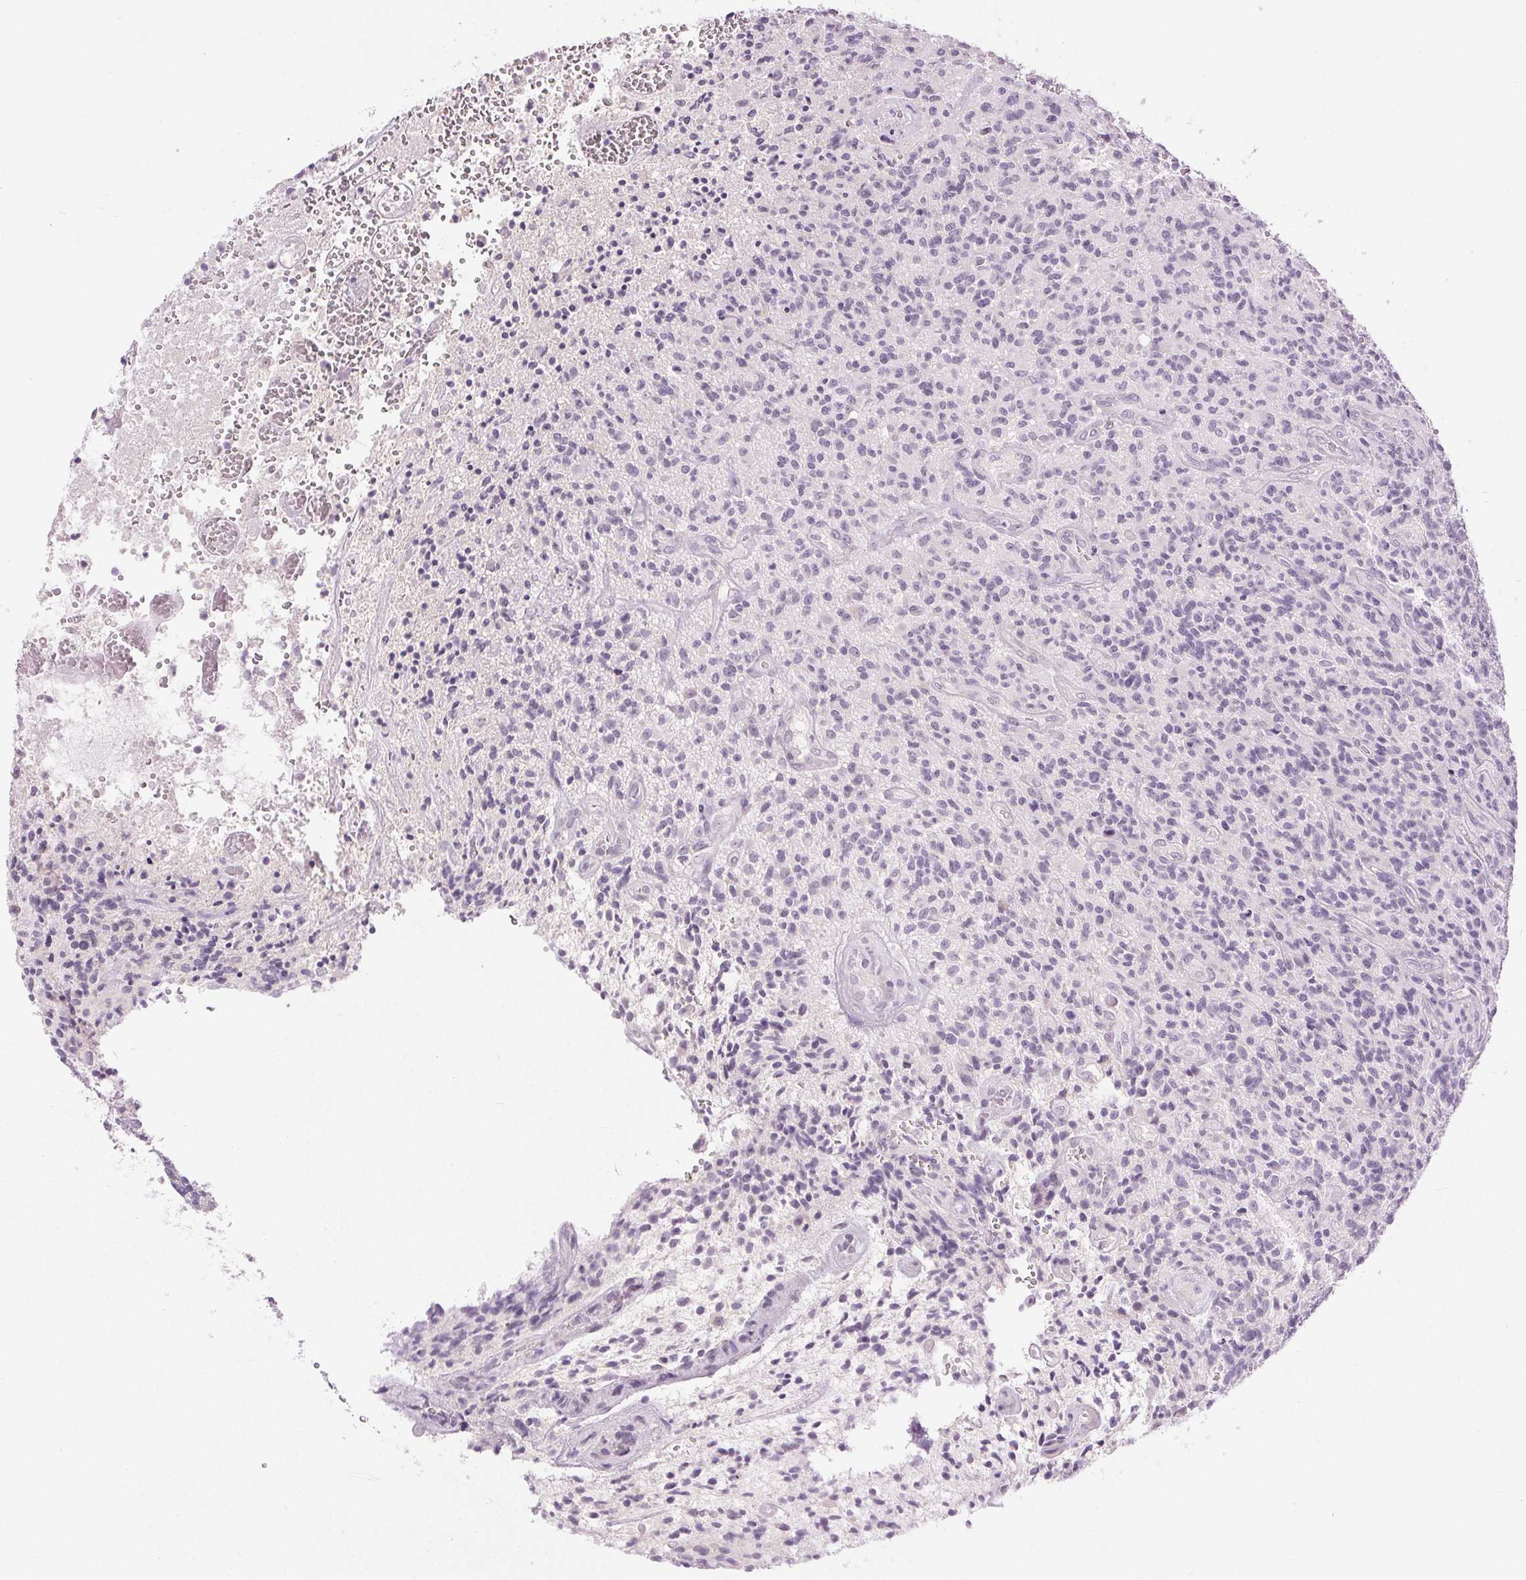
{"staining": {"intensity": "negative", "quantity": "none", "location": "none"}, "tissue": "glioma", "cell_type": "Tumor cells", "image_type": "cancer", "snomed": [{"axis": "morphology", "description": "Glioma, malignant, High grade"}, {"axis": "topography", "description": "Brain"}], "caption": "A high-resolution micrograph shows immunohistochemistry (IHC) staining of high-grade glioma (malignant), which shows no significant positivity in tumor cells.", "gene": "DSG3", "patient": {"sex": "male", "age": 76}}